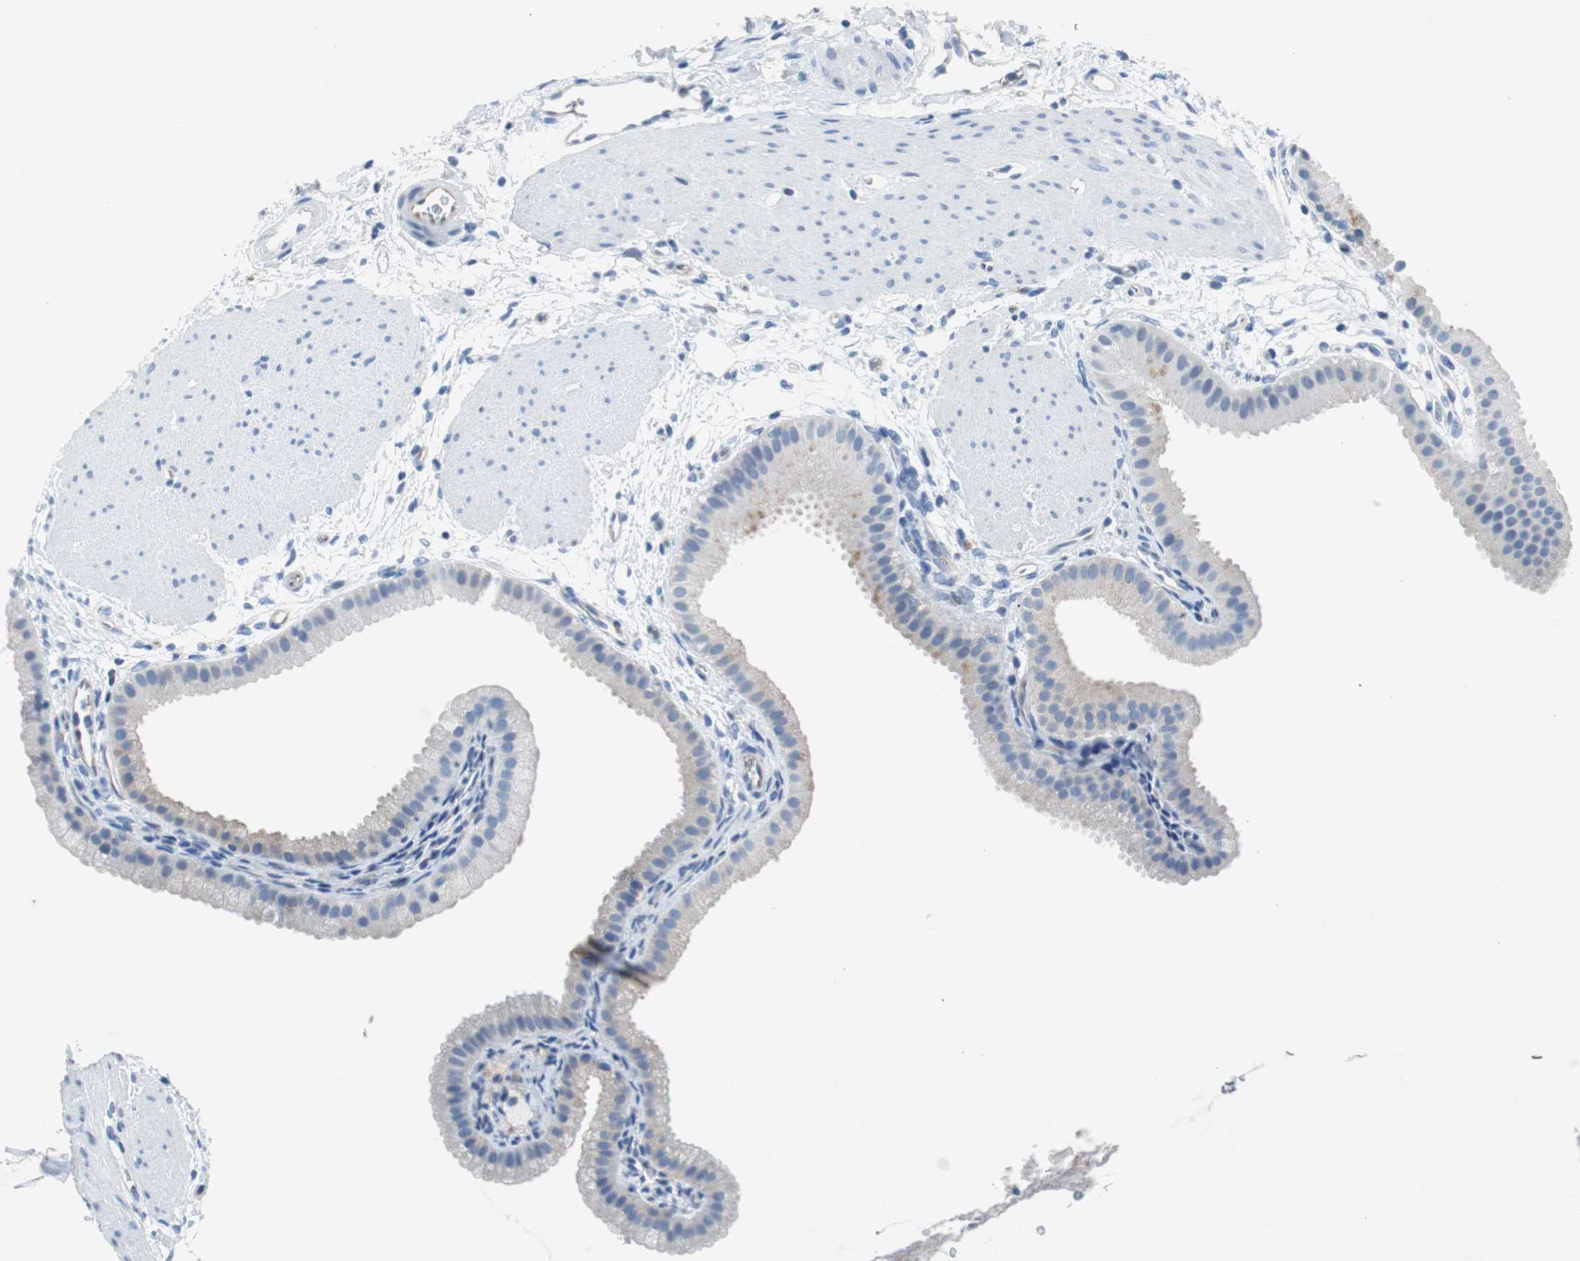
{"staining": {"intensity": "weak", "quantity": "<25%", "location": "cytoplasmic/membranous"}, "tissue": "gallbladder", "cell_type": "Glandular cells", "image_type": "normal", "snomed": [{"axis": "morphology", "description": "Normal tissue, NOS"}, {"axis": "topography", "description": "Gallbladder"}], "caption": "The histopathology image displays no staining of glandular cells in normal gallbladder.", "gene": "EEF2K", "patient": {"sex": "female", "age": 64}}